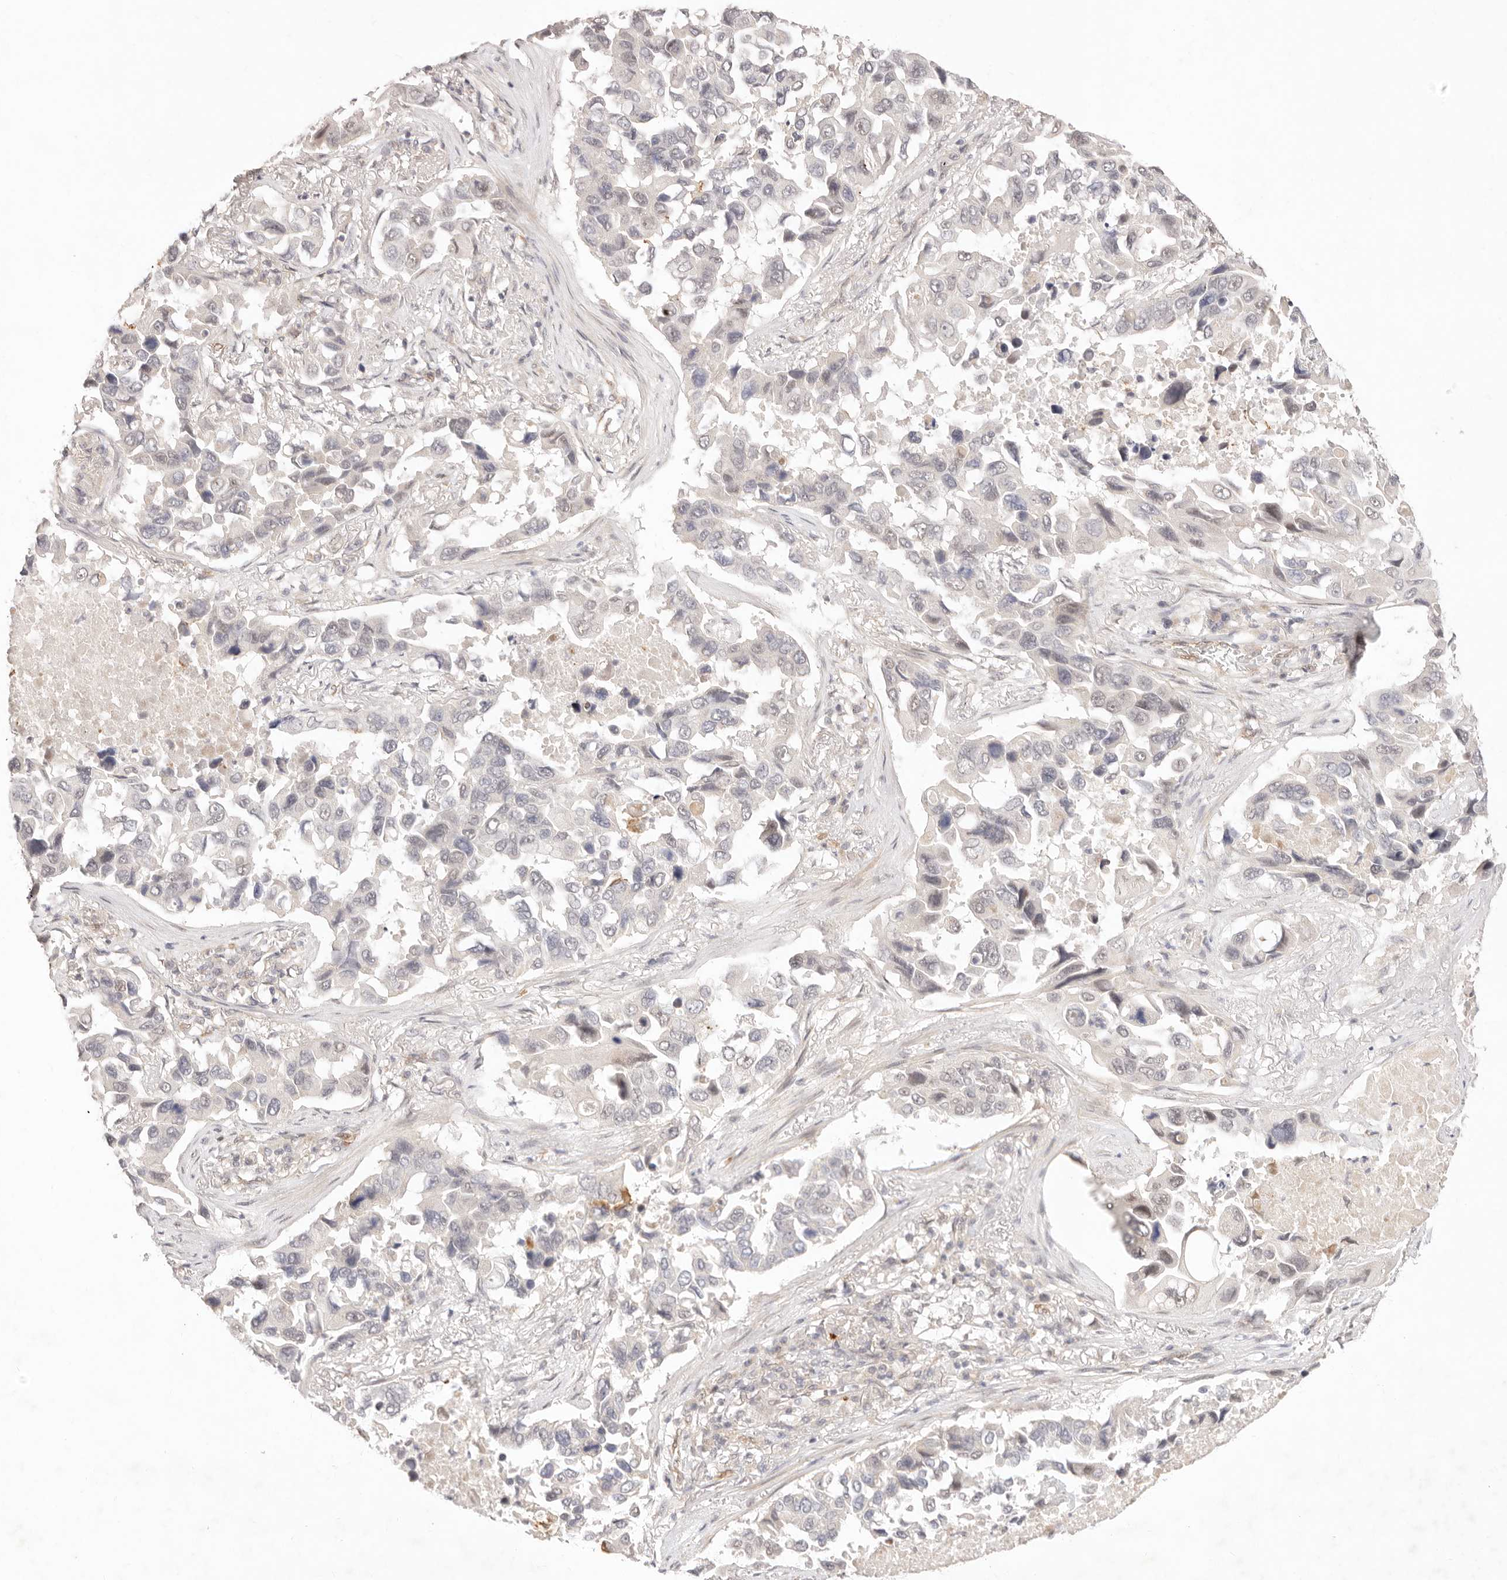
{"staining": {"intensity": "negative", "quantity": "none", "location": "none"}, "tissue": "lung cancer", "cell_type": "Tumor cells", "image_type": "cancer", "snomed": [{"axis": "morphology", "description": "Adenocarcinoma, NOS"}, {"axis": "topography", "description": "Lung"}], "caption": "Lung adenocarcinoma stained for a protein using IHC shows no positivity tumor cells.", "gene": "GPR156", "patient": {"sex": "male", "age": 64}}